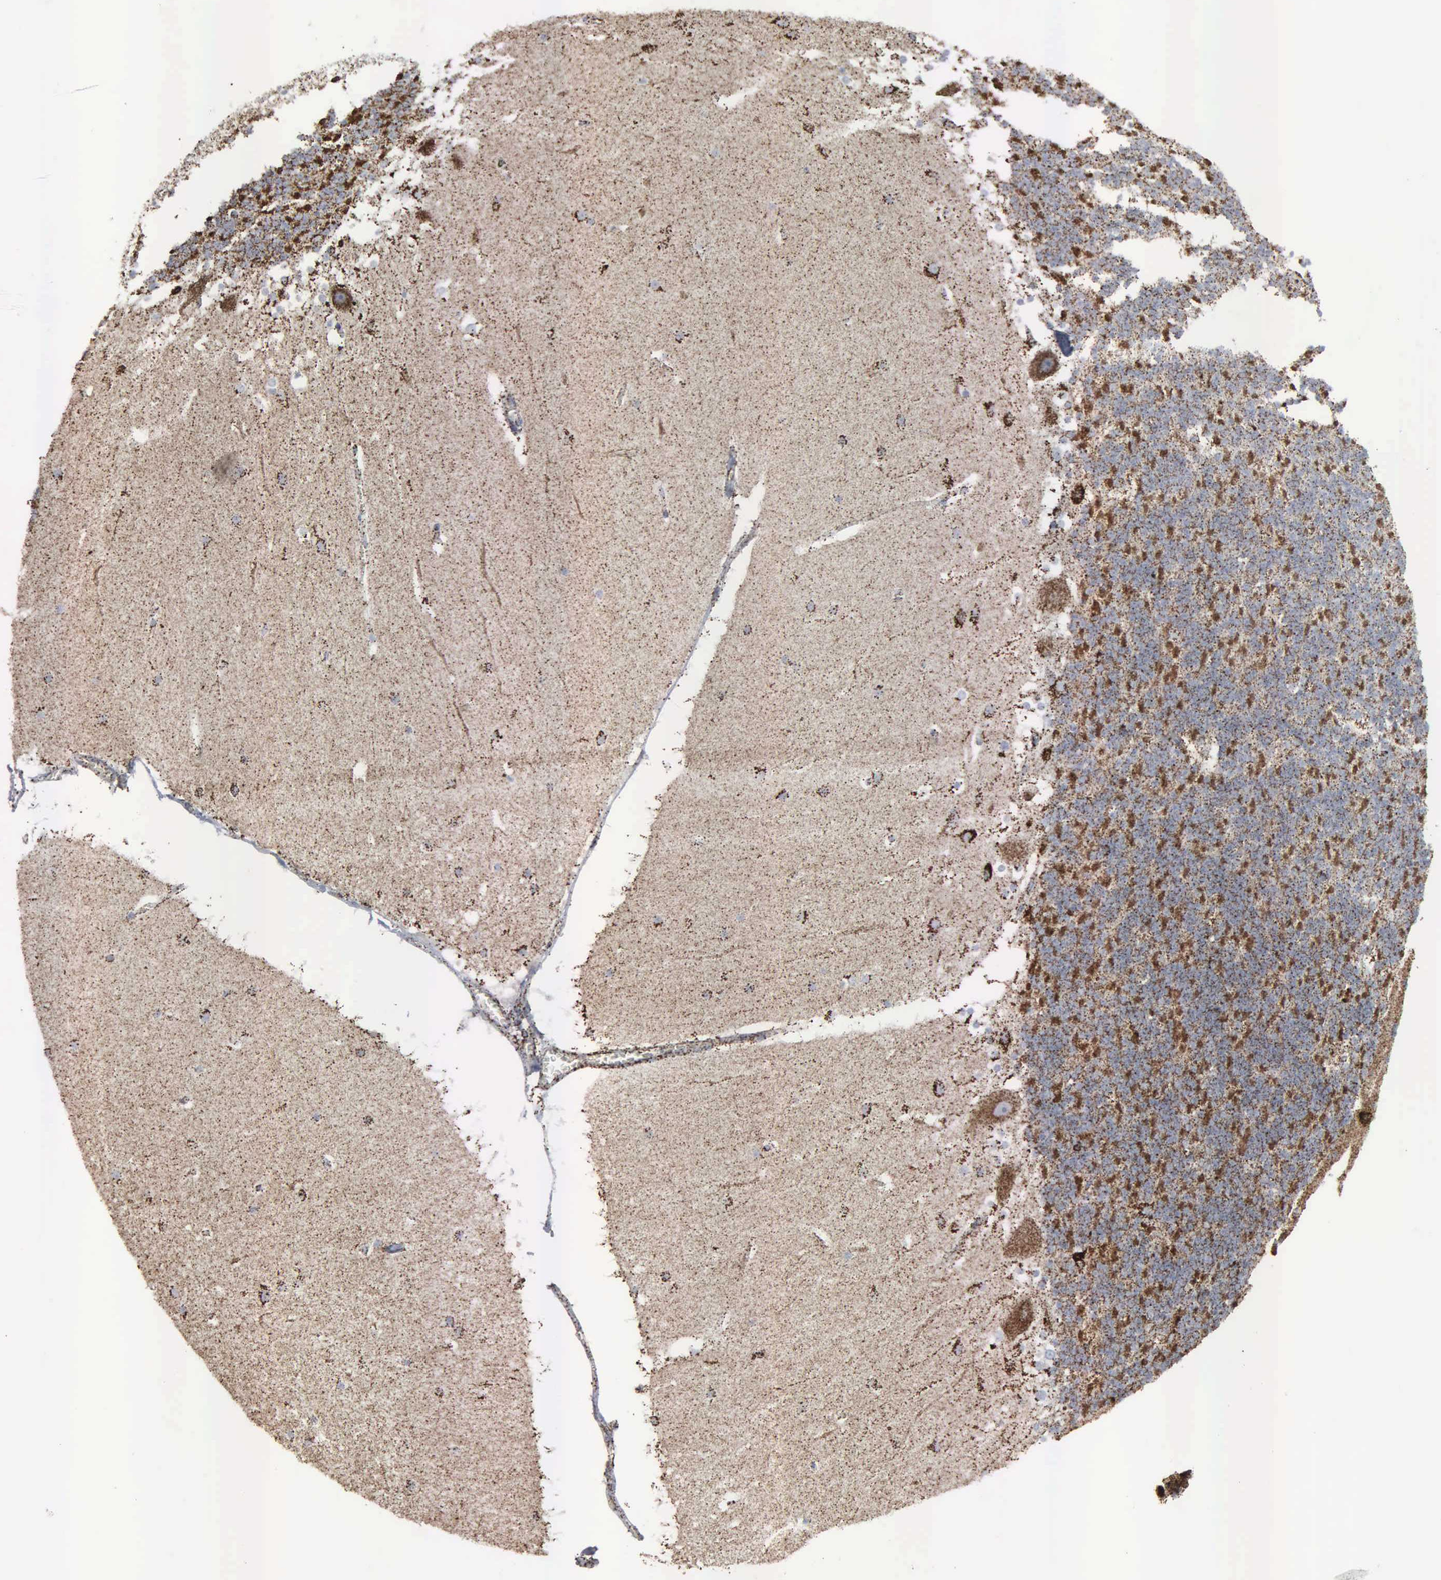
{"staining": {"intensity": "strong", "quantity": ">75%", "location": "cytoplasmic/membranous"}, "tissue": "cerebellum", "cell_type": "Cells in granular layer", "image_type": "normal", "snomed": [{"axis": "morphology", "description": "Normal tissue, NOS"}, {"axis": "topography", "description": "Cerebellum"}], "caption": "Strong cytoplasmic/membranous expression is identified in approximately >75% of cells in granular layer in normal cerebellum. (DAB (3,3'-diaminobenzidine) IHC with brightfield microscopy, high magnification).", "gene": "HSPA9", "patient": {"sex": "female", "age": 19}}